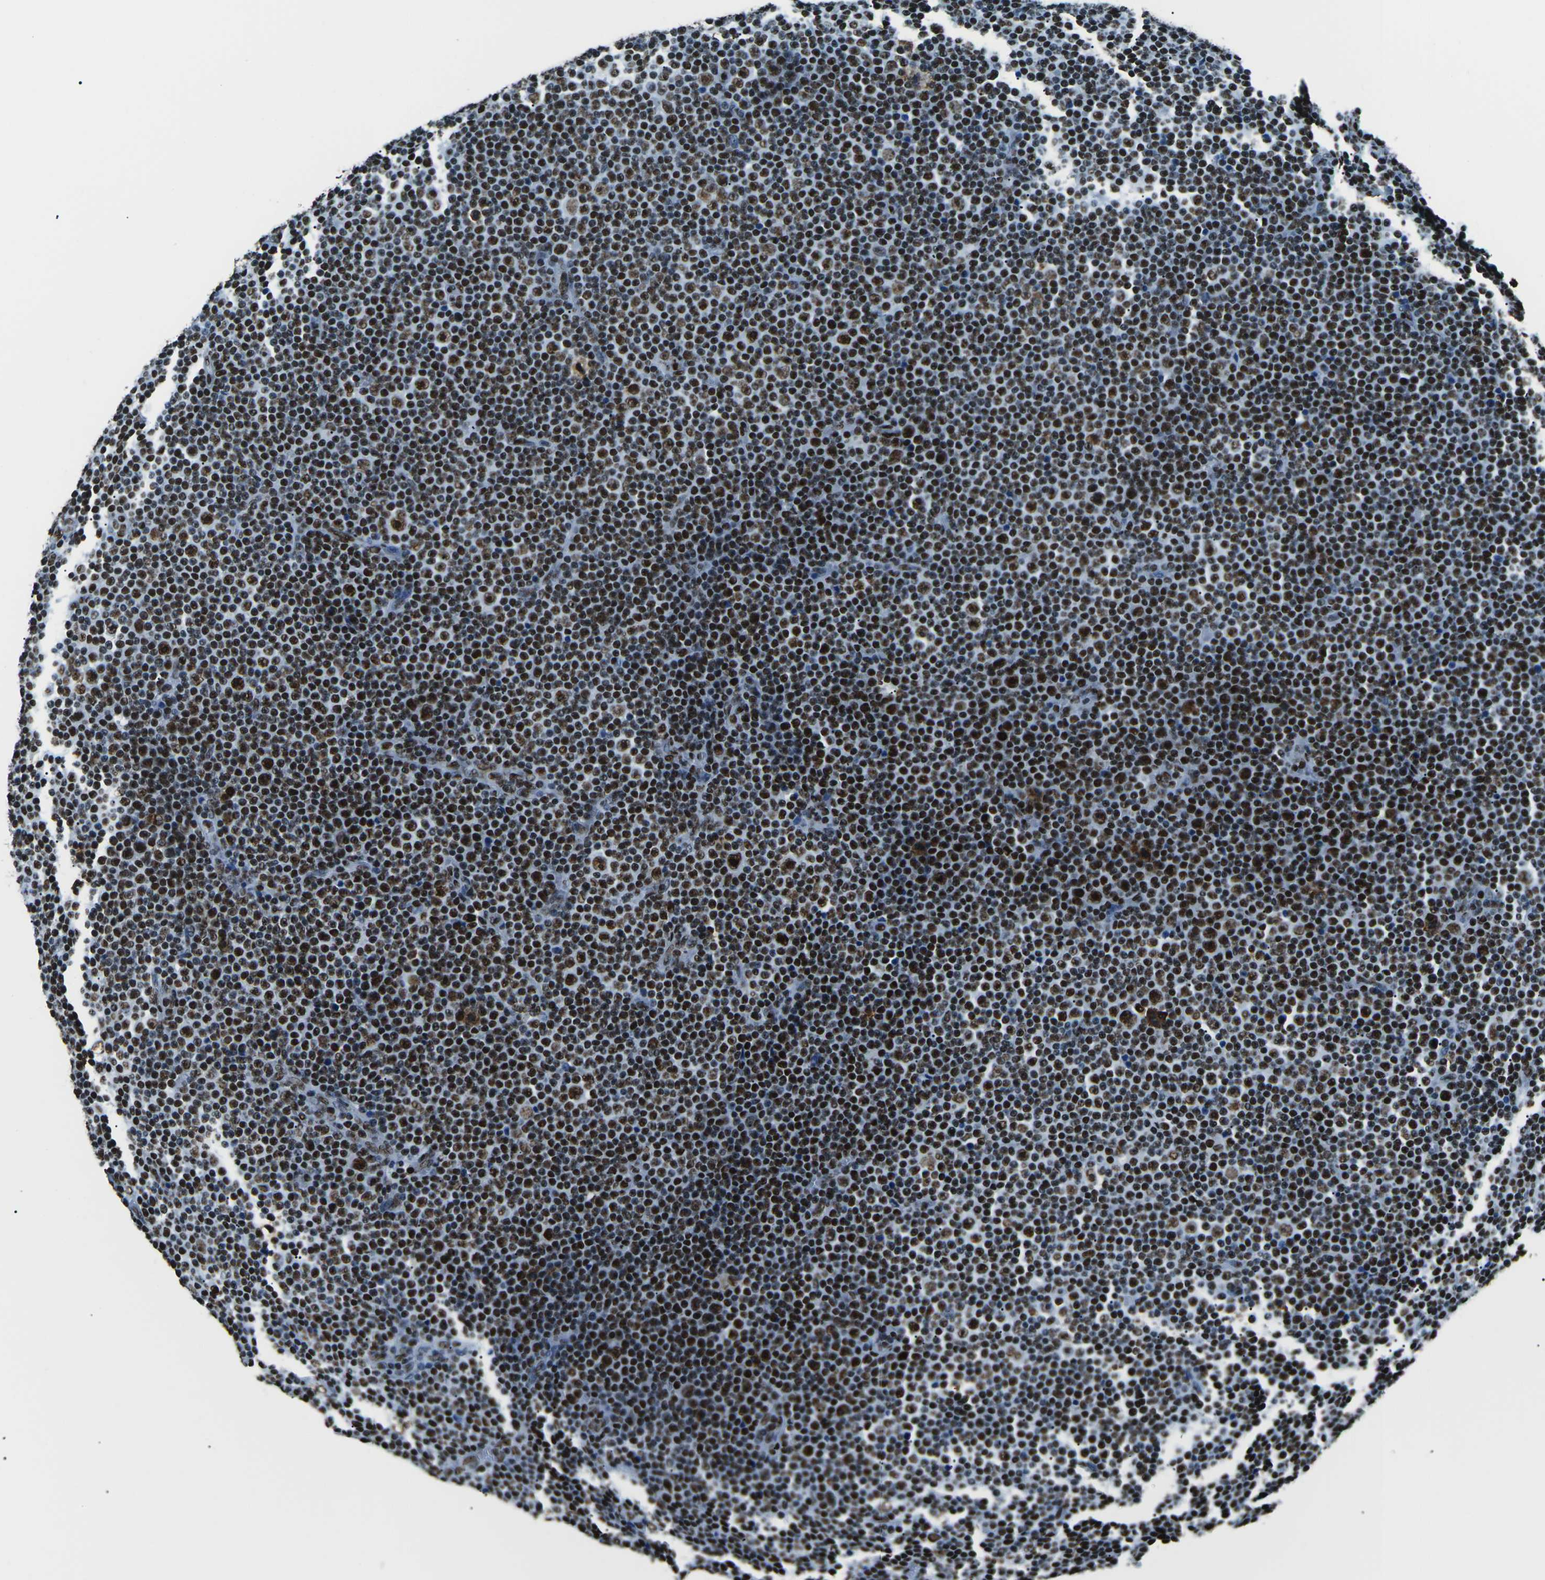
{"staining": {"intensity": "strong", "quantity": ">75%", "location": "nuclear"}, "tissue": "lymphoma", "cell_type": "Tumor cells", "image_type": "cancer", "snomed": [{"axis": "morphology", "description": "Malignant lymphoma, non-Hodgkin's type, Low grade"}, {"axis": "topography", "description": "Lymph node"}], "caption": "This histopathology image exhibits malignant lymphoma, non-Hodgkin's type (low-grade) stained with immunohistochemistry (IHC) to label a protein in brown. The nuclear of tumor cells show strong positivity for the protein. Nuclei are counter-stained blue.", "gene": "HNRNPL", "patient": {"sex": "female", "age": 67}}